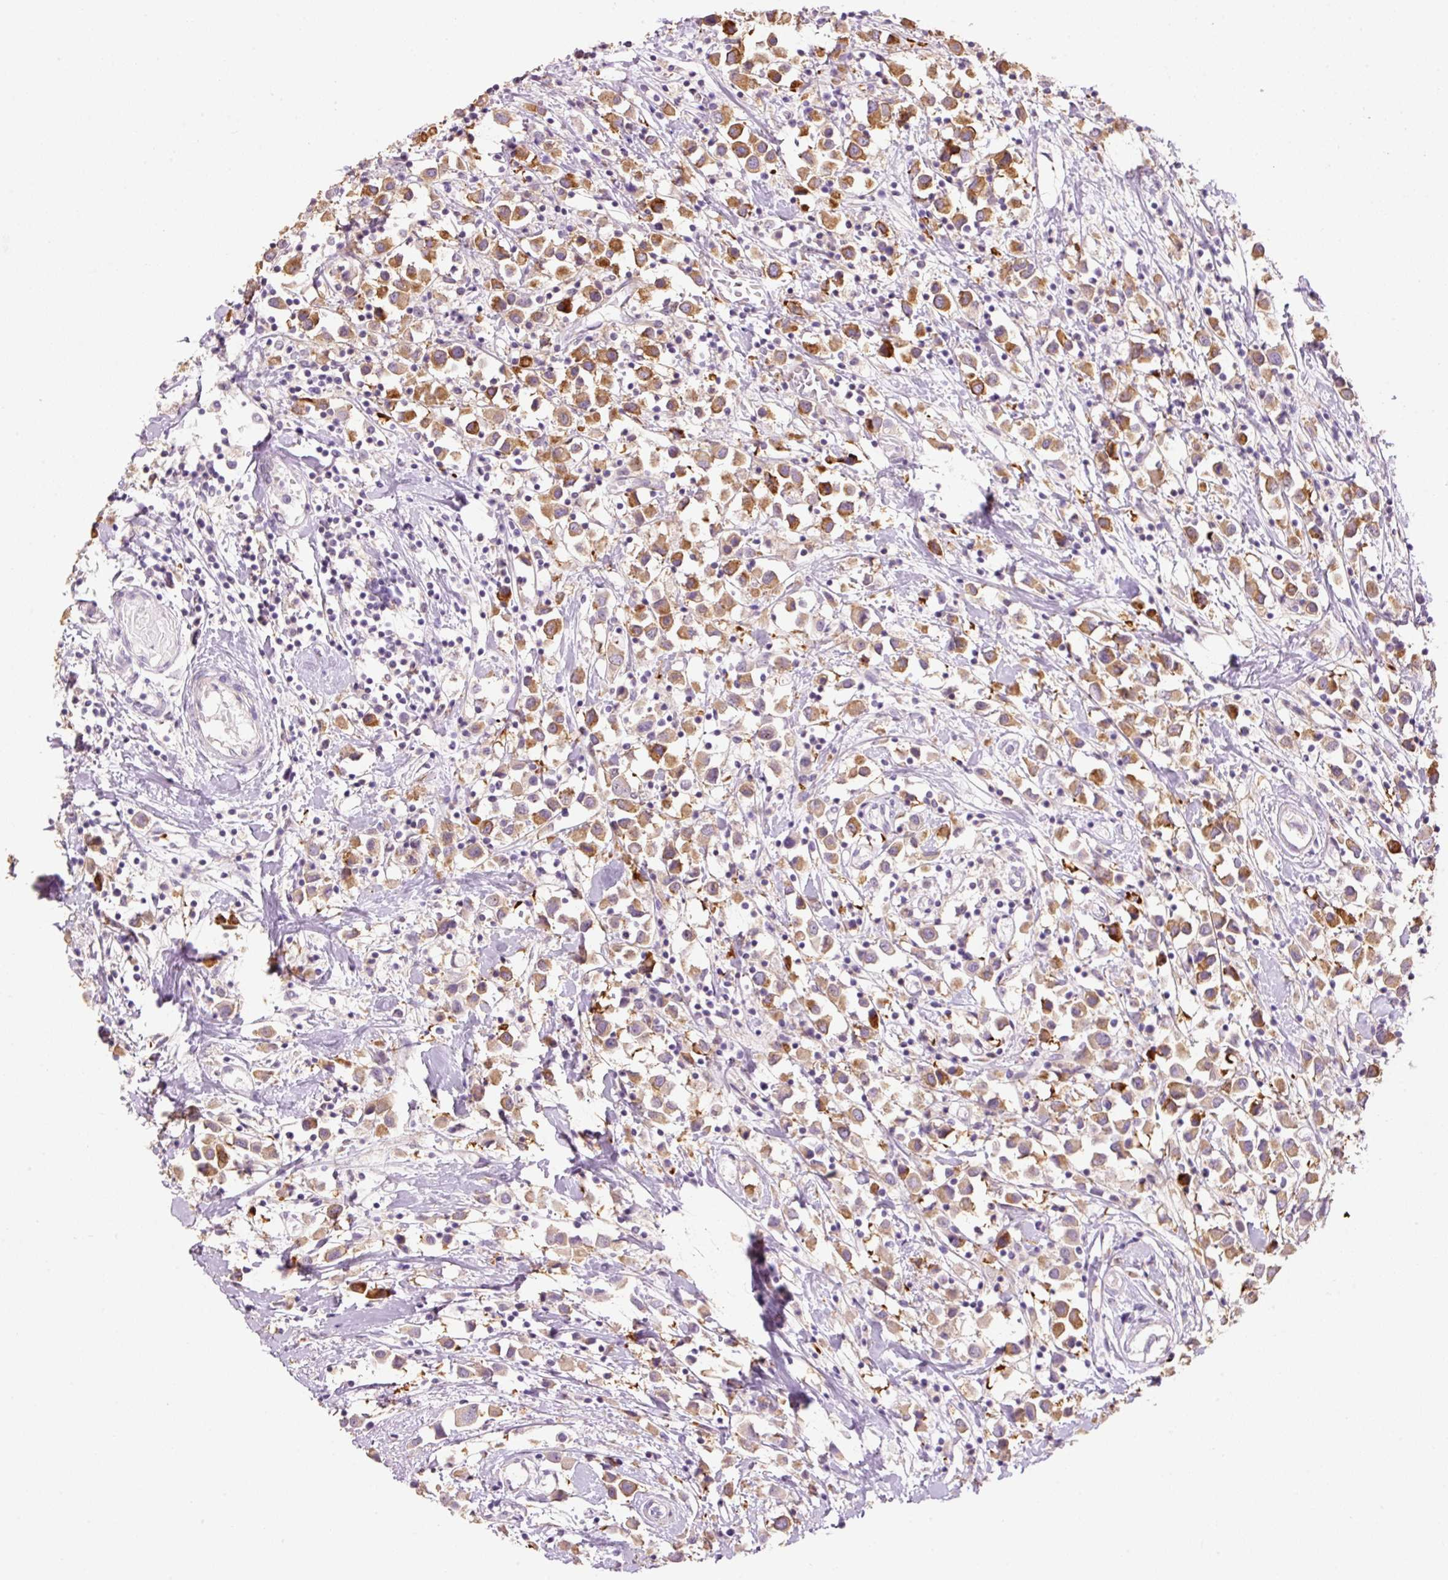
{"staining": {"intensity": "moderate", "quantity": ">75%", "location": "cytoplasmic/membranous"}, "tissue": "breast cancer", "cell_type": "Tumor cells", "image_type": "cancer", "snomed": [{"axis": "morphology", "description": "Duct carcinoma"}, {"axis": "topography", "description": "Breast"}], "caption": "Approximately >75% of tumor cells in human breast infiltrating ductal carcinoma show moderate cytoplasmic/membranous protein expression as visualized by brown immunohistochemical staining.", "gene": "HAX1", "patient": {"sex": "female", "age": 61}}